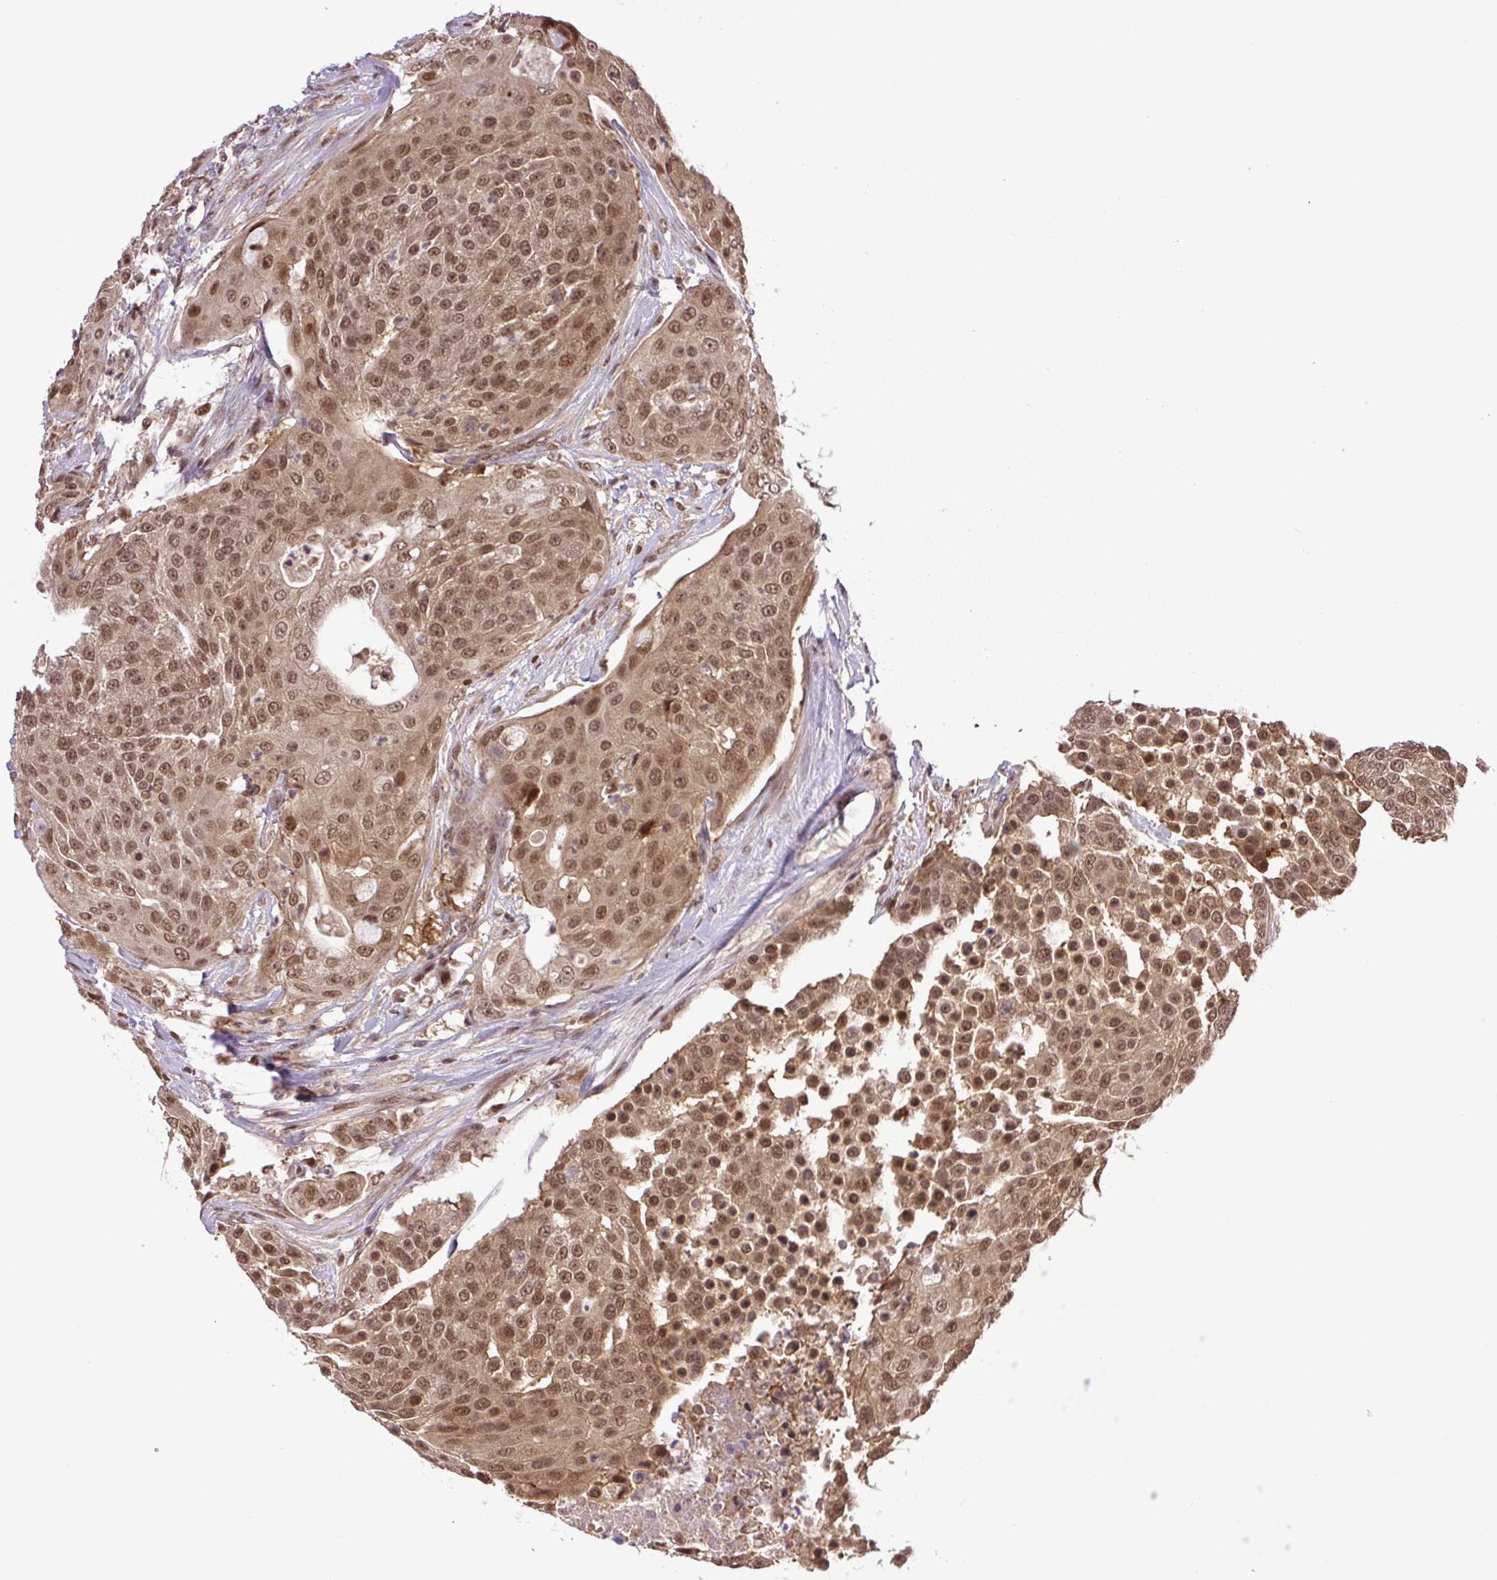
{"staining": {"intensity": "moderate", "quantity": ">75%", "location": "cytoplasmic/membranous,nuclear"}, "tissue": "urothelial cancer", "cell_type": "Tumor cells", "image_type": "cancer", "snomed": [{"axis": "morphology", "description": "Urothelial carcinoma, High grade"}, {"axis": "topography", "description": "Urinary bladder"}], "caption": "The immunohistochemical stain labels moderate cytoplasmic/membranous and nuclear staining in tumor cells of high-grade urothelial carcinoma tissue.", "gene": "SGTA", "patient": {"sex": "female", "age": 63}}